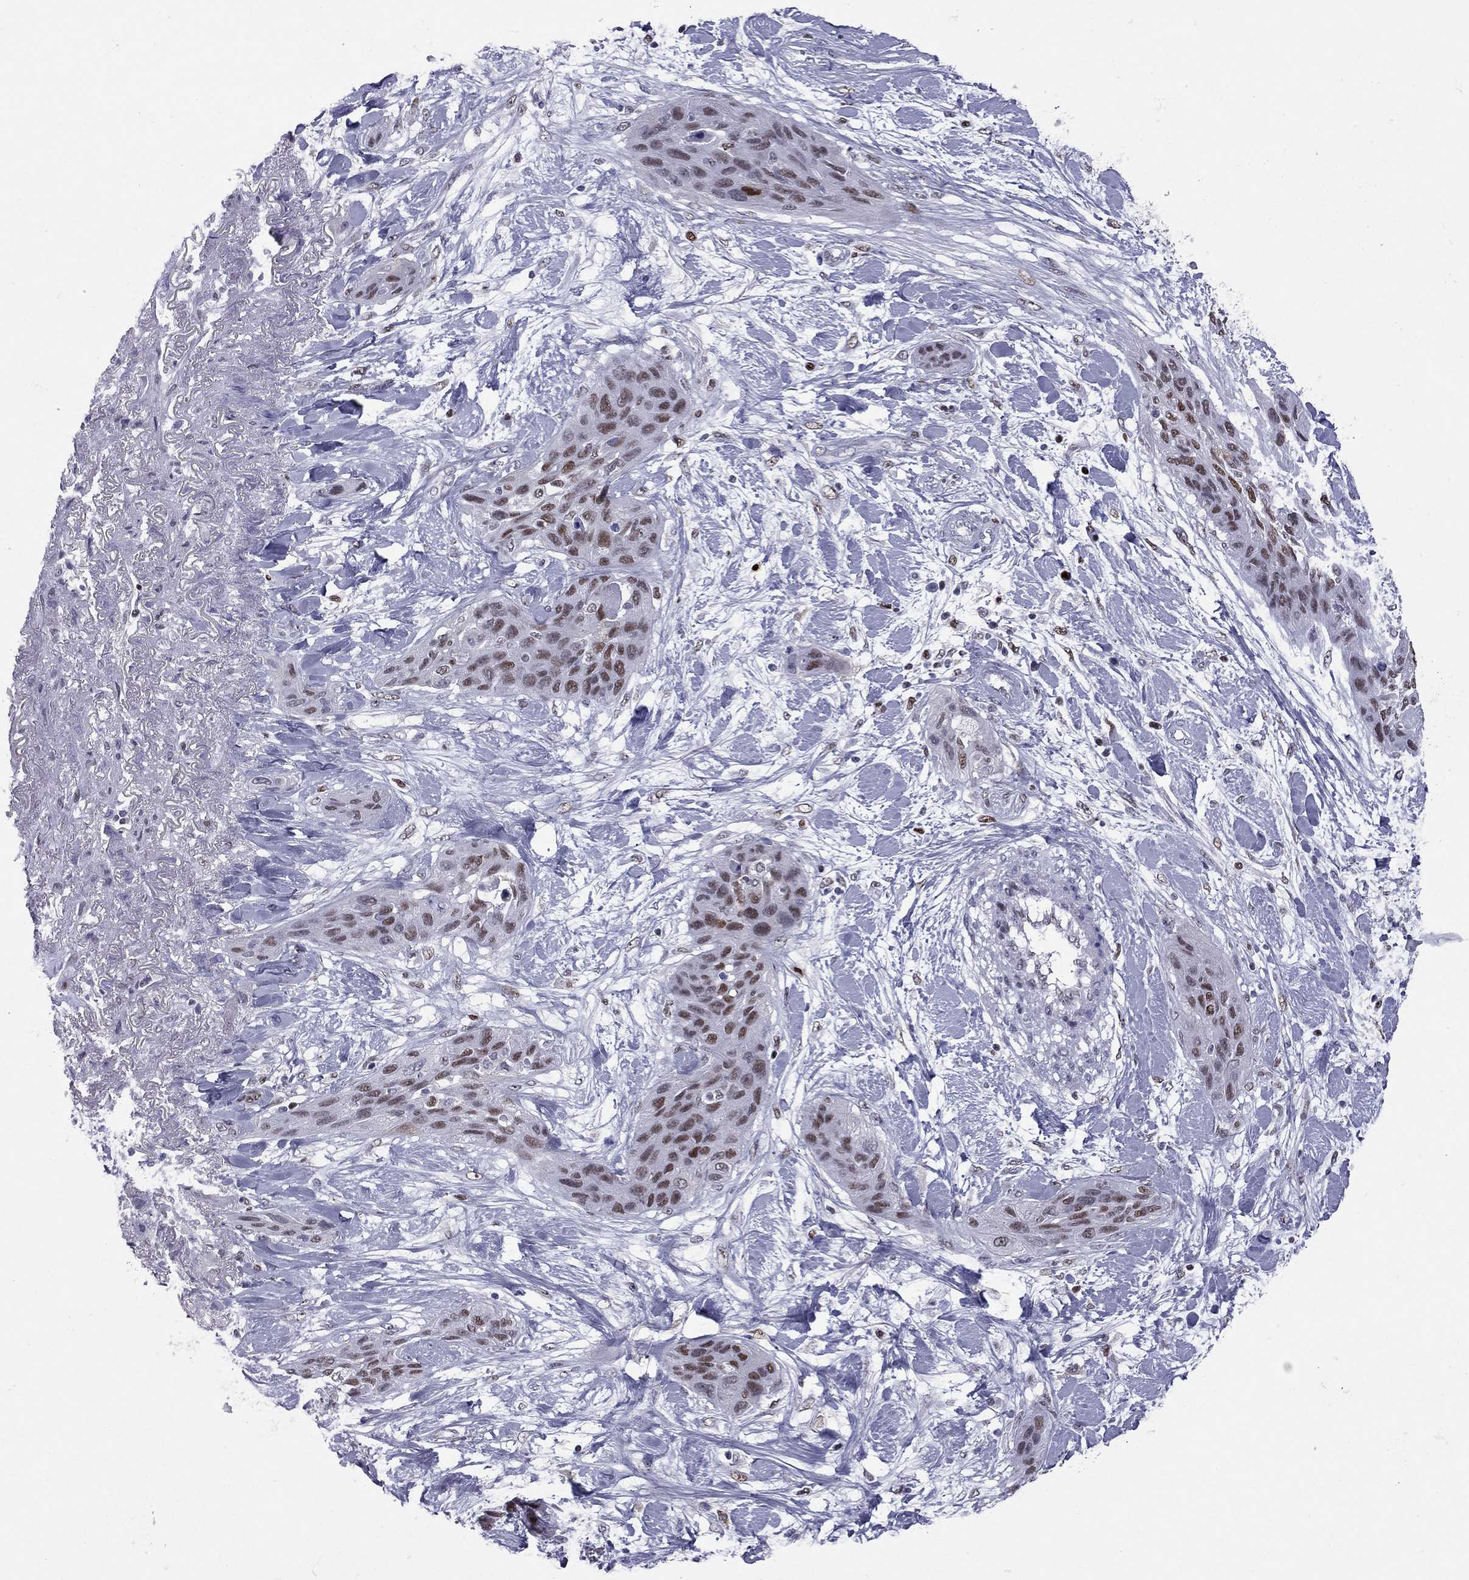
{"staining": {"intensity": "strong", "quantity": "25%-75%", "location": "nuclear"}, "tissue": "lung cancer", "cell_type": "Tumor cells", "image_type": "cancer", "snomed": [{"axis": "morphology", "description": "Squamous cell carcinoma, NOS"}, {"axis": "topography", "description": "Lung"}], "caption": "This is a photomicrograph of immunohistochemistry (IHC) staining of lung squamous cell carcinoma, which shows strong expression in the nuclear of tumor cells.", "gene": "PCGF3", "patient": {"sex": "female", "age": 70}}